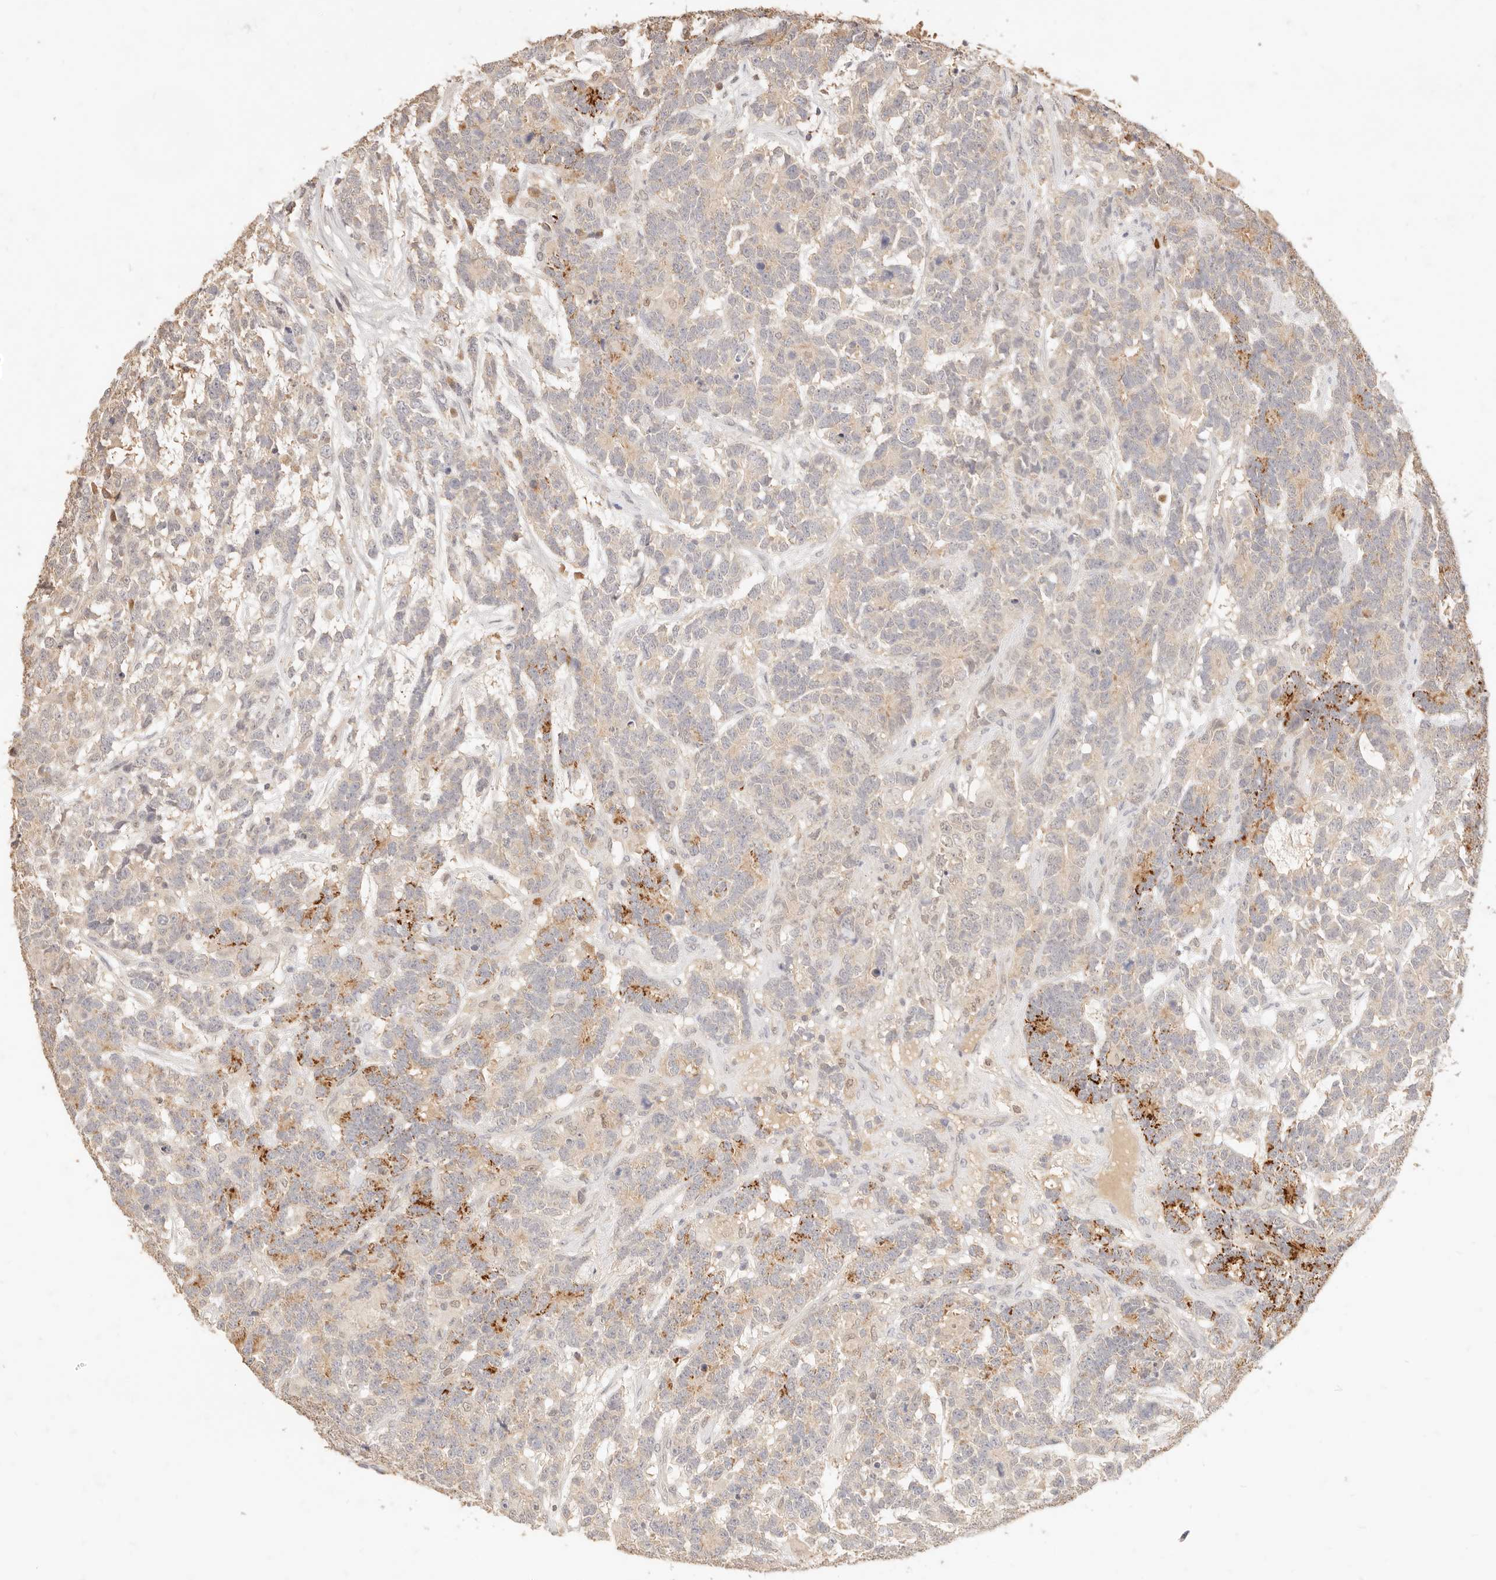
{"staining": {"intensity": "moderate", "quantity": "<25%", "location": "cytoplasmic/membranous"}, "tissue": "testis cancer", "cell_type": "Tumor cells", "image_type": "cancer", "snomed": [{"axis": "morphology", "description": "Carcinoma, Embryonal, NOS"}, {"axis": "topography", "description": "Testis"}], "caption": "Protein expression by immunohistochemistry (IHC) reveals moderate cytoplasmic/membranous staining in approximately <25% of tumor cells in testis cancer.", "gene": "TMTC2", "patient": {"sex": "male", "age": 26}}